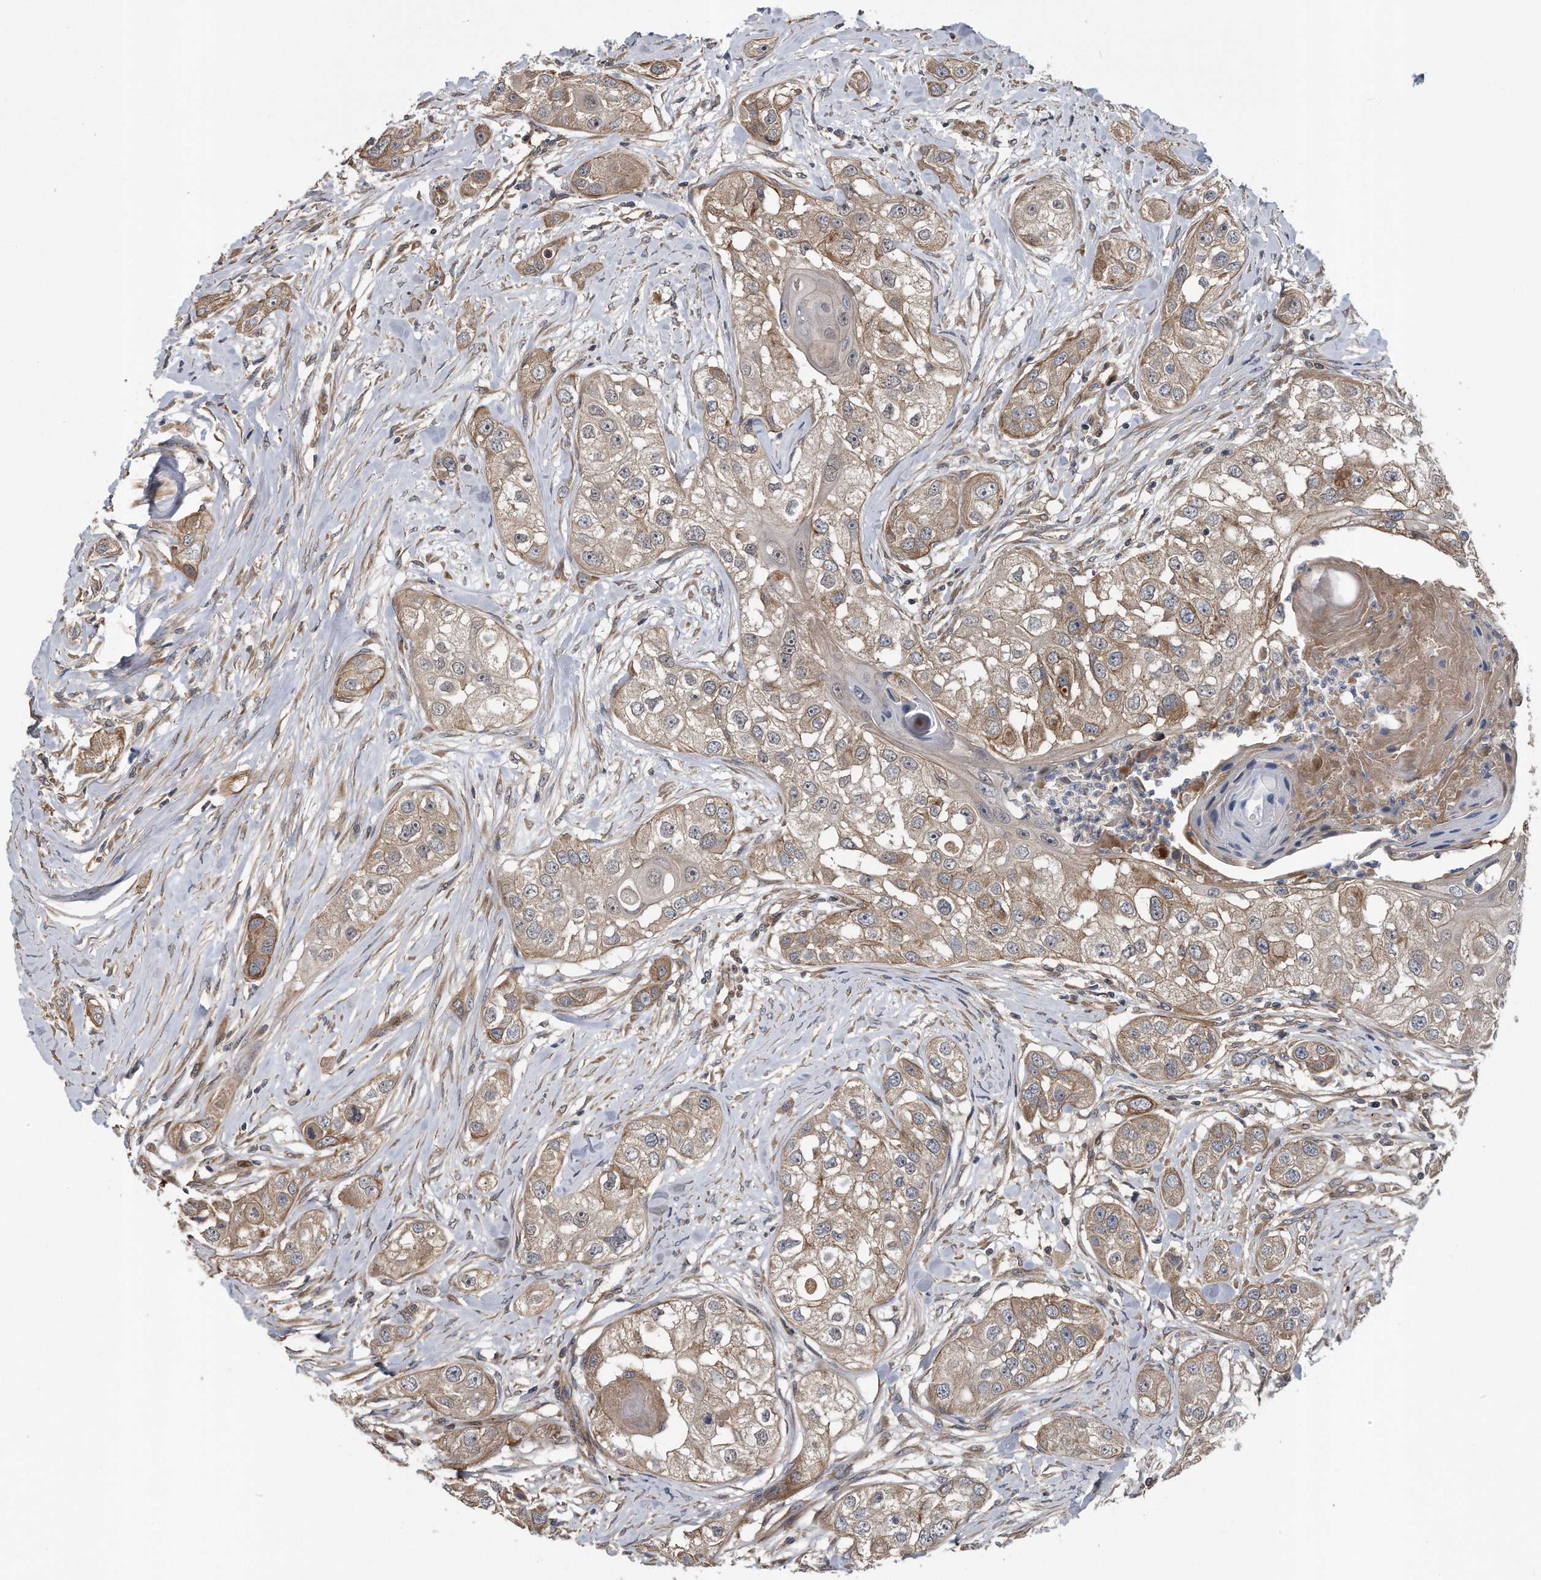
{"staining": {"intensity": "weak", "quantity": ">75%", "location": "cytoplasmic/membranous"}, "tissue": "head and neck cancer", "cell_type": "Tumor cells", "image_type": "cancer", "snomed": [{"axis": "morphology", "description": "Normal tissue, NOS"}, {"axis": "morphology", "description": "Squamous cell carcinoma, NOS"}, {"axis": "topography", "description": "Skeletal muscle"}, {"axis": "topography", "description": "Head-Neck"}], "caption": "Immunohistochemical staining of human head and neck squamous cell carcinoma demonstrates low levels of weak cytoplasmic/membranous protein staining in approximately >75% of tumor cells.", "gene": "ZNF79", "patient": {"sex": "male", "age": 51}}